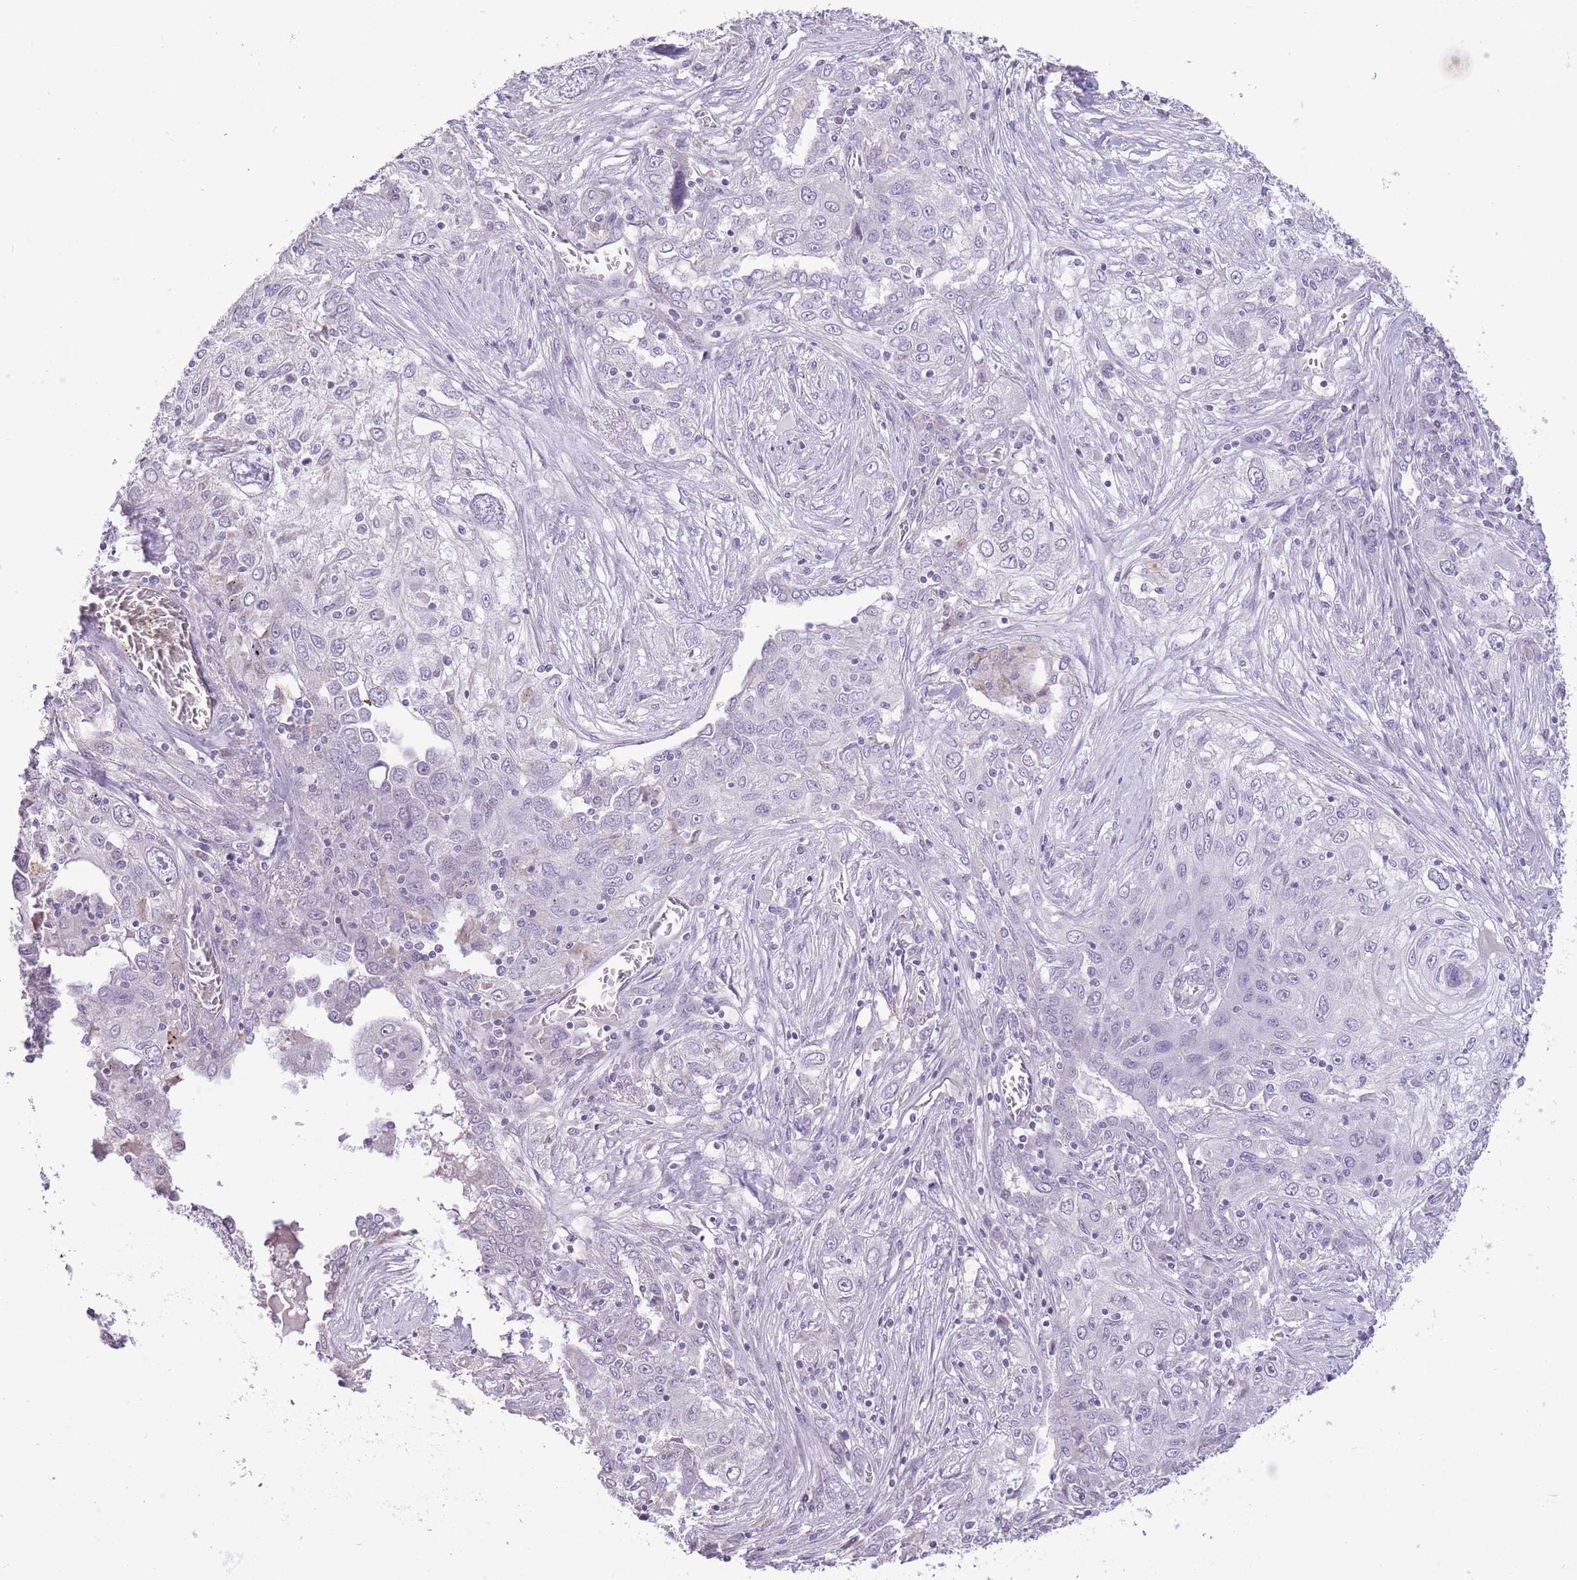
{"staining": {"intensity": "negative", "quantity": "none", "location": "none"}, "tissue": "lung cancer", "cell_type": "Tumor cells", "image_type": "cancer", "snomed": [{"axis": "morphology", "description": "Squamous cell carcinoma, NOS"}, {"axis": "topography", "description": "Lung"}], "caption": "IHC micrograph of lung cancer (squamous cell carcinoma) stained for a protein (brown), which reveals no positivity in tumor cells.", "gene": "WDR70", "patient": {"sex": "female", "age": 69}}